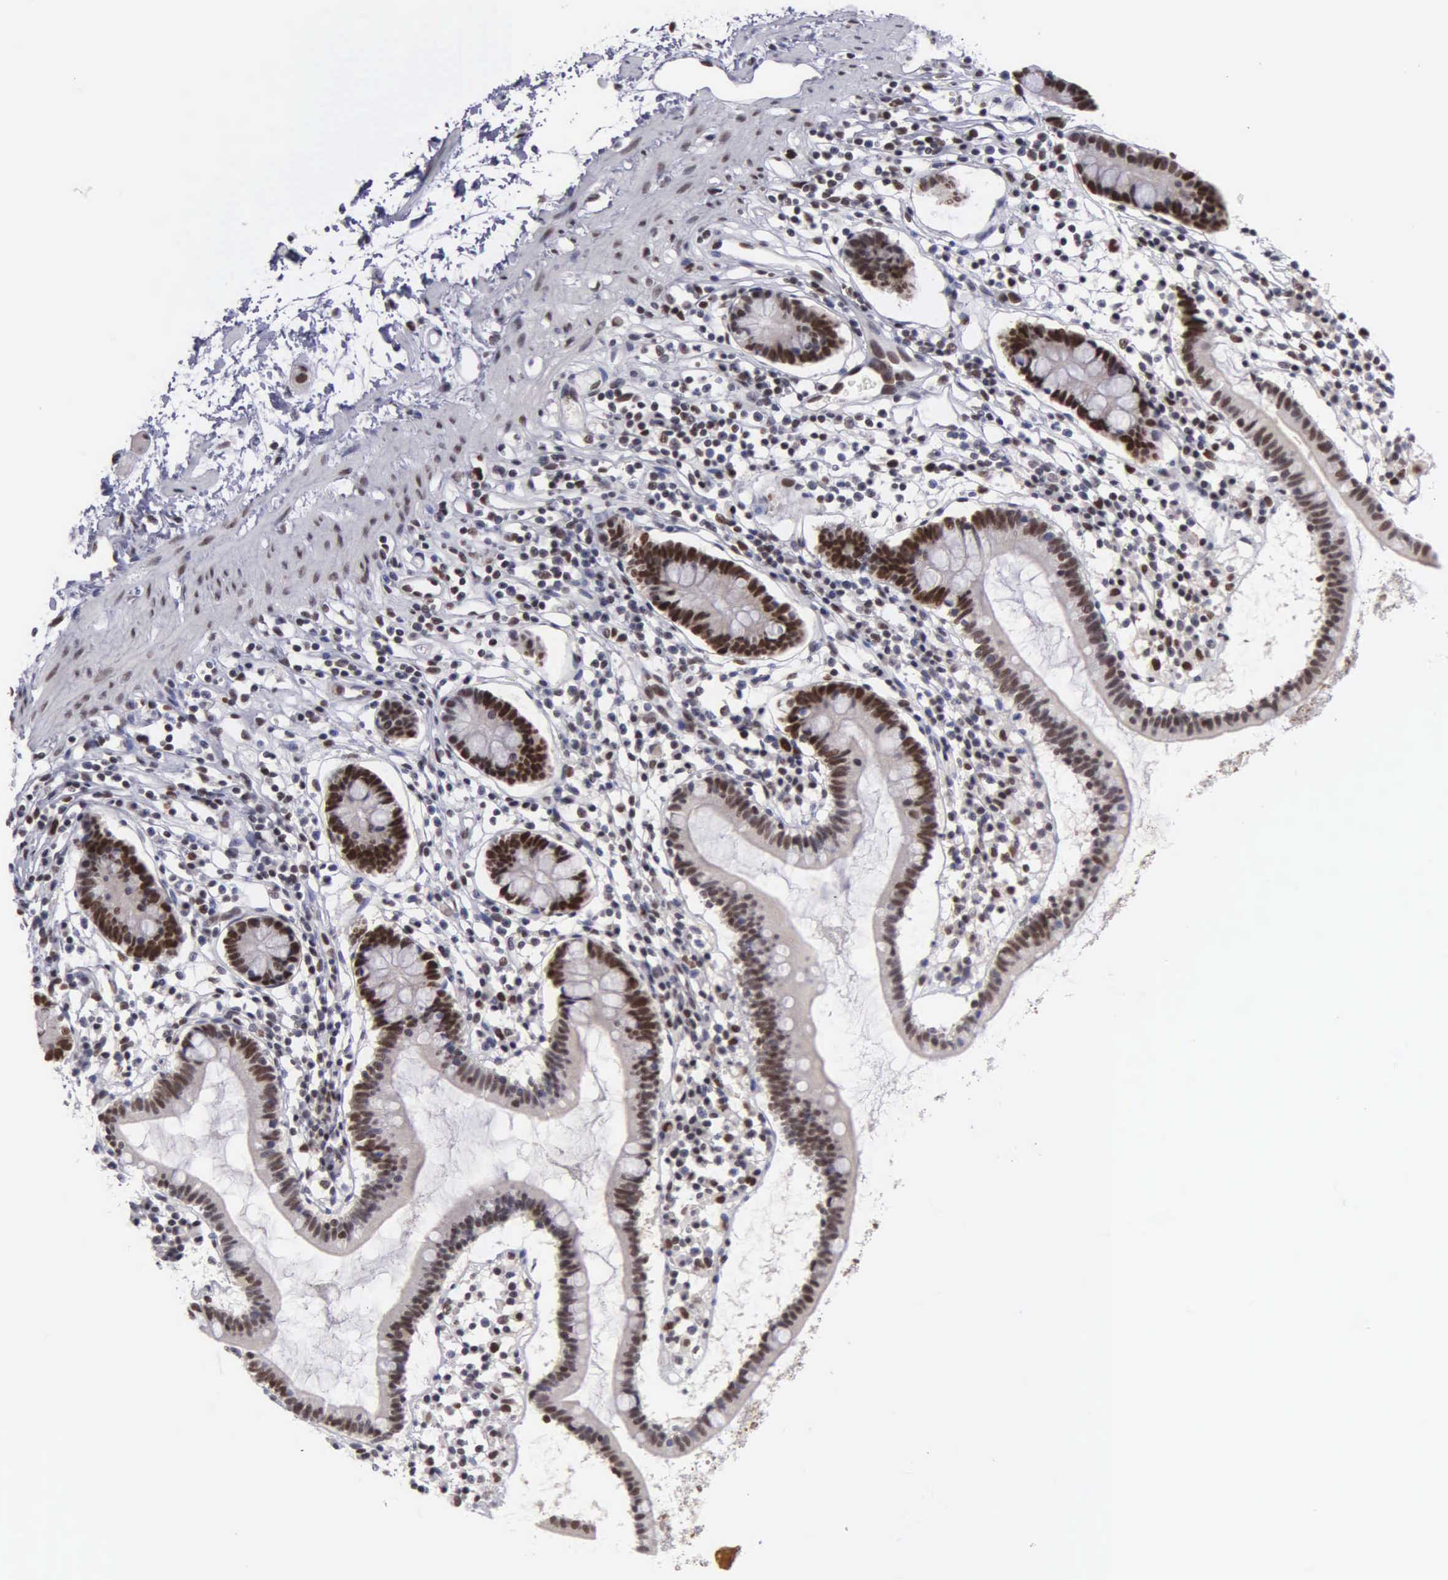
{"staining": {"intensity": "moderate", "quantity": ">75%", "location": "nuclear"}, "tissue": "small intestine", "cell_type": "Glandular cells", "image_type": "normal", "snomed": [{"axis": "morphology", "description": "Normal tissue, NOS"}, {"axis": "topography", "description": "Small intestine"}], "caption": "Normal small intestine demonstrates moderate nuclear positivity in approximately >75% of glandular cells.", "gene": "UBR7", "patient": {"sex": "female", "age": 37}}